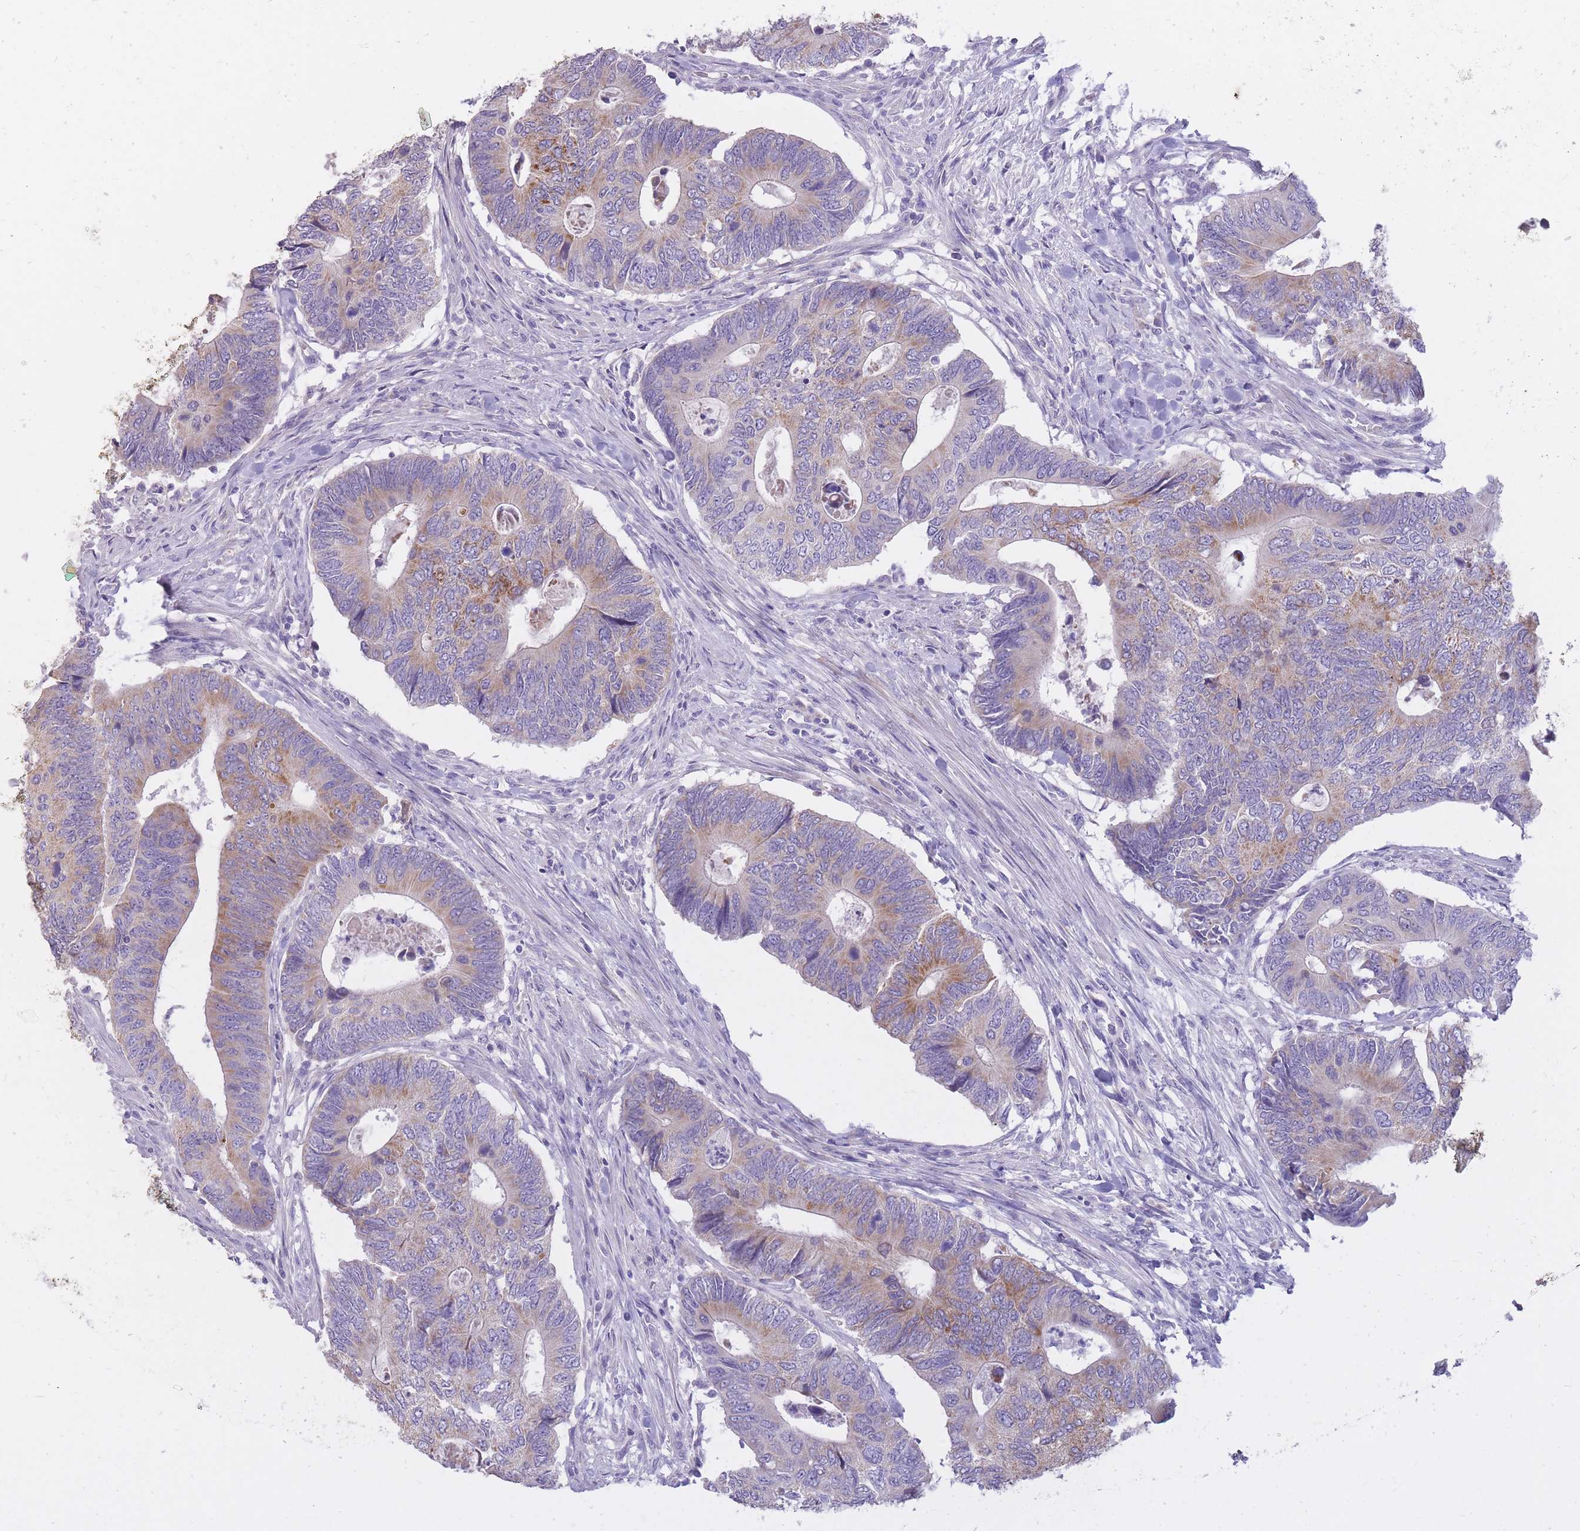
{"staining": {"intensity": "moderate", "quantity": "25%-75%", "location": "cytoplasmic/membranous"}, "tissue": "colorectal cancer", "cell_type": "Tumor cells", "image_type": "cancer", "snomed": [{"axis": "morphology", "description": "Adenocarcinoma, NOS"}, {"axis": "topography", "description": "Colon"}], "caption": "Protein staining shows moderate cytoplasmic/membranous positivity in about 25%-75% of tumor cells in adenocarcinoma (colorectal).", "gene": "RNF170", "patient": {"sex": "male", "age": 87}}